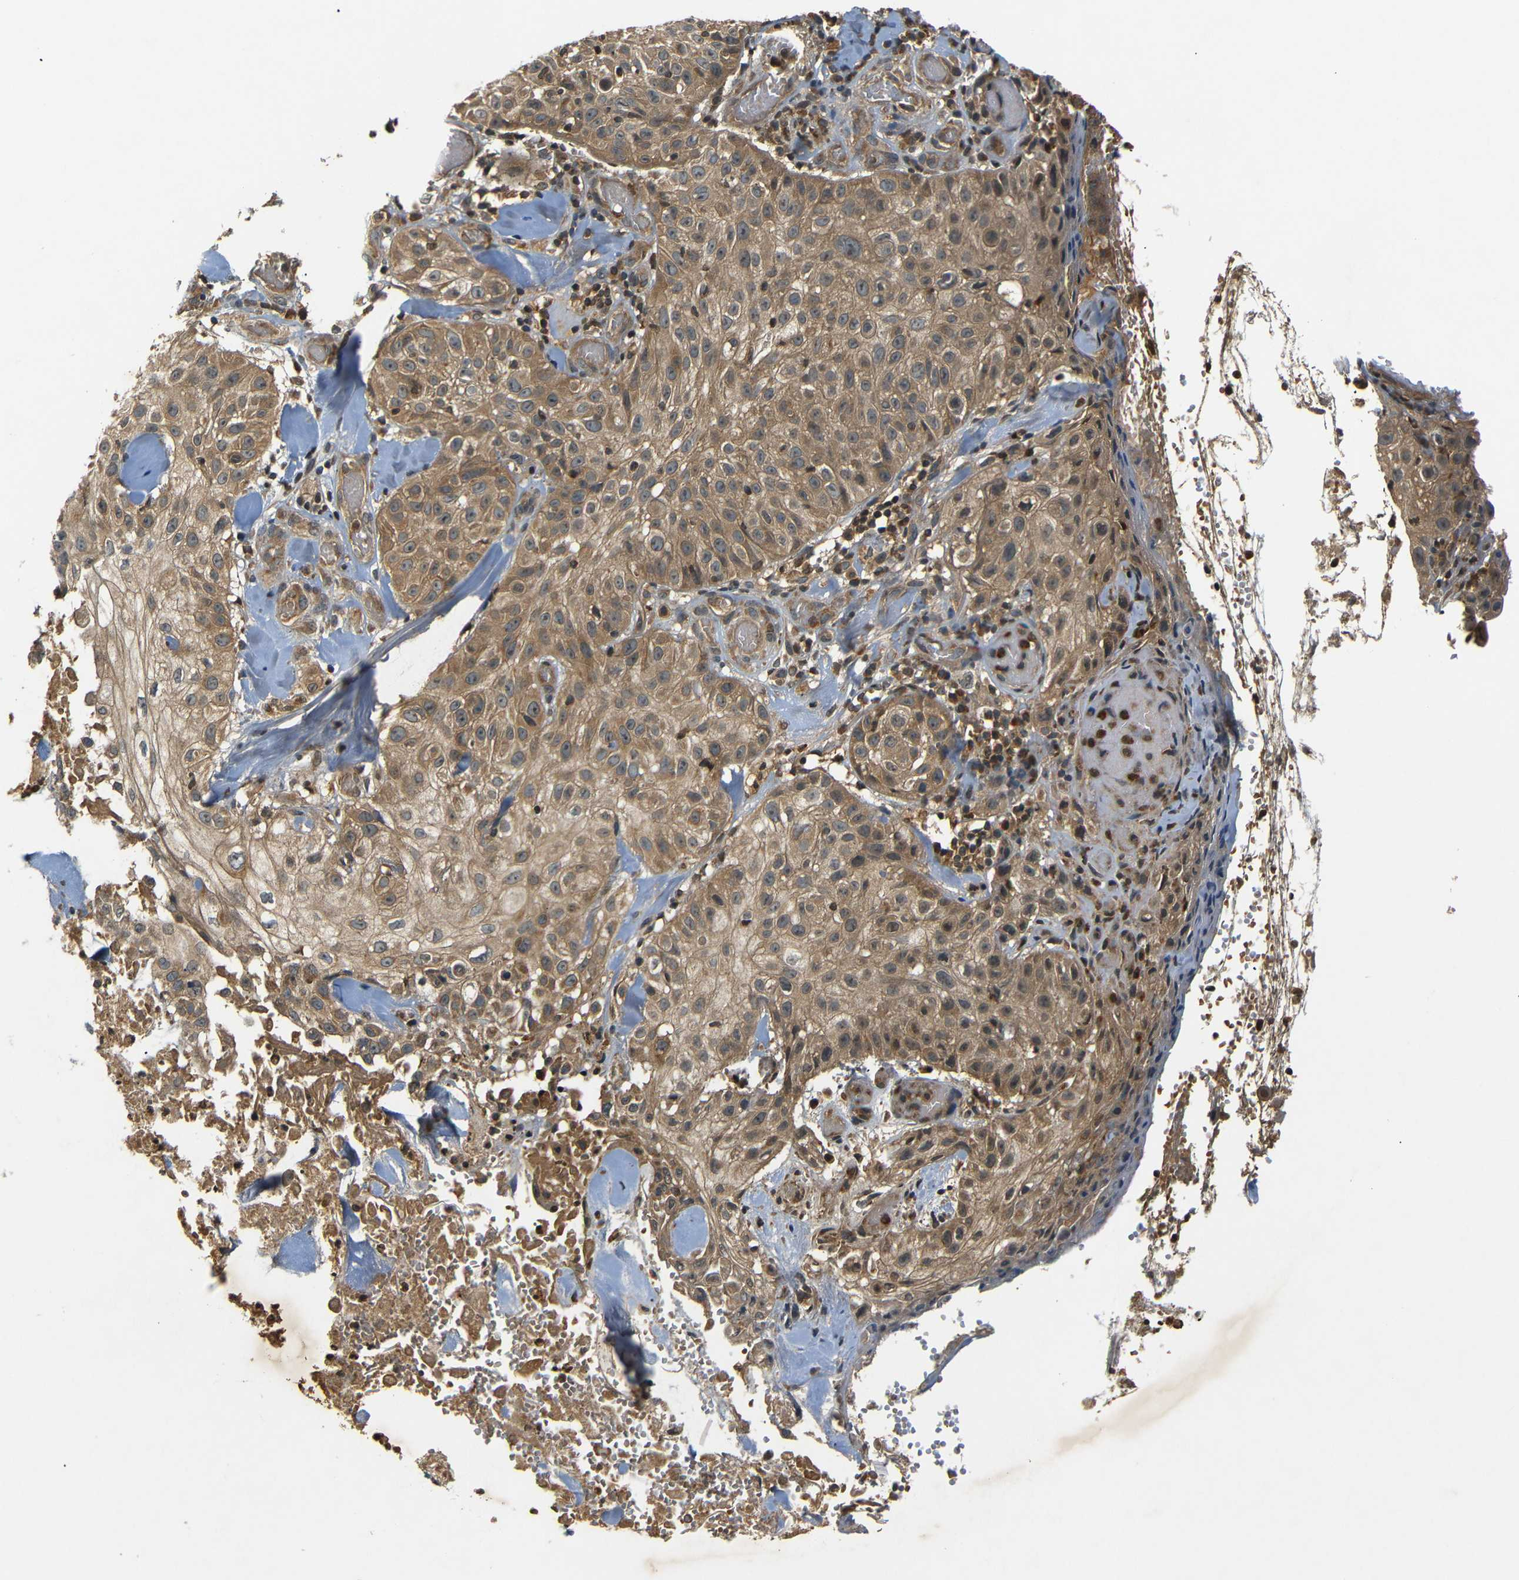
{"staining": {"intensity": "moderate", "quantity": ">75%", "location": "cytoplasmic/membranous"}, "tissue": "skin cancer", "cell_type": "Tumor cells", "image_type": "cancer", "snomed": [{"axis": "morphology", "description": "Squamous cell carcinoma, NOS"}, {"axis": "topography", "description": "Skin"}], "caption": "A medium amount of moderate cytoplasmic/membranous positivity is identified in about >75% of tumor cells in squamous cell carcinoma (skin) tissue.", "gene": "TANK", "patient": {"sex": "male", "age": 86}}